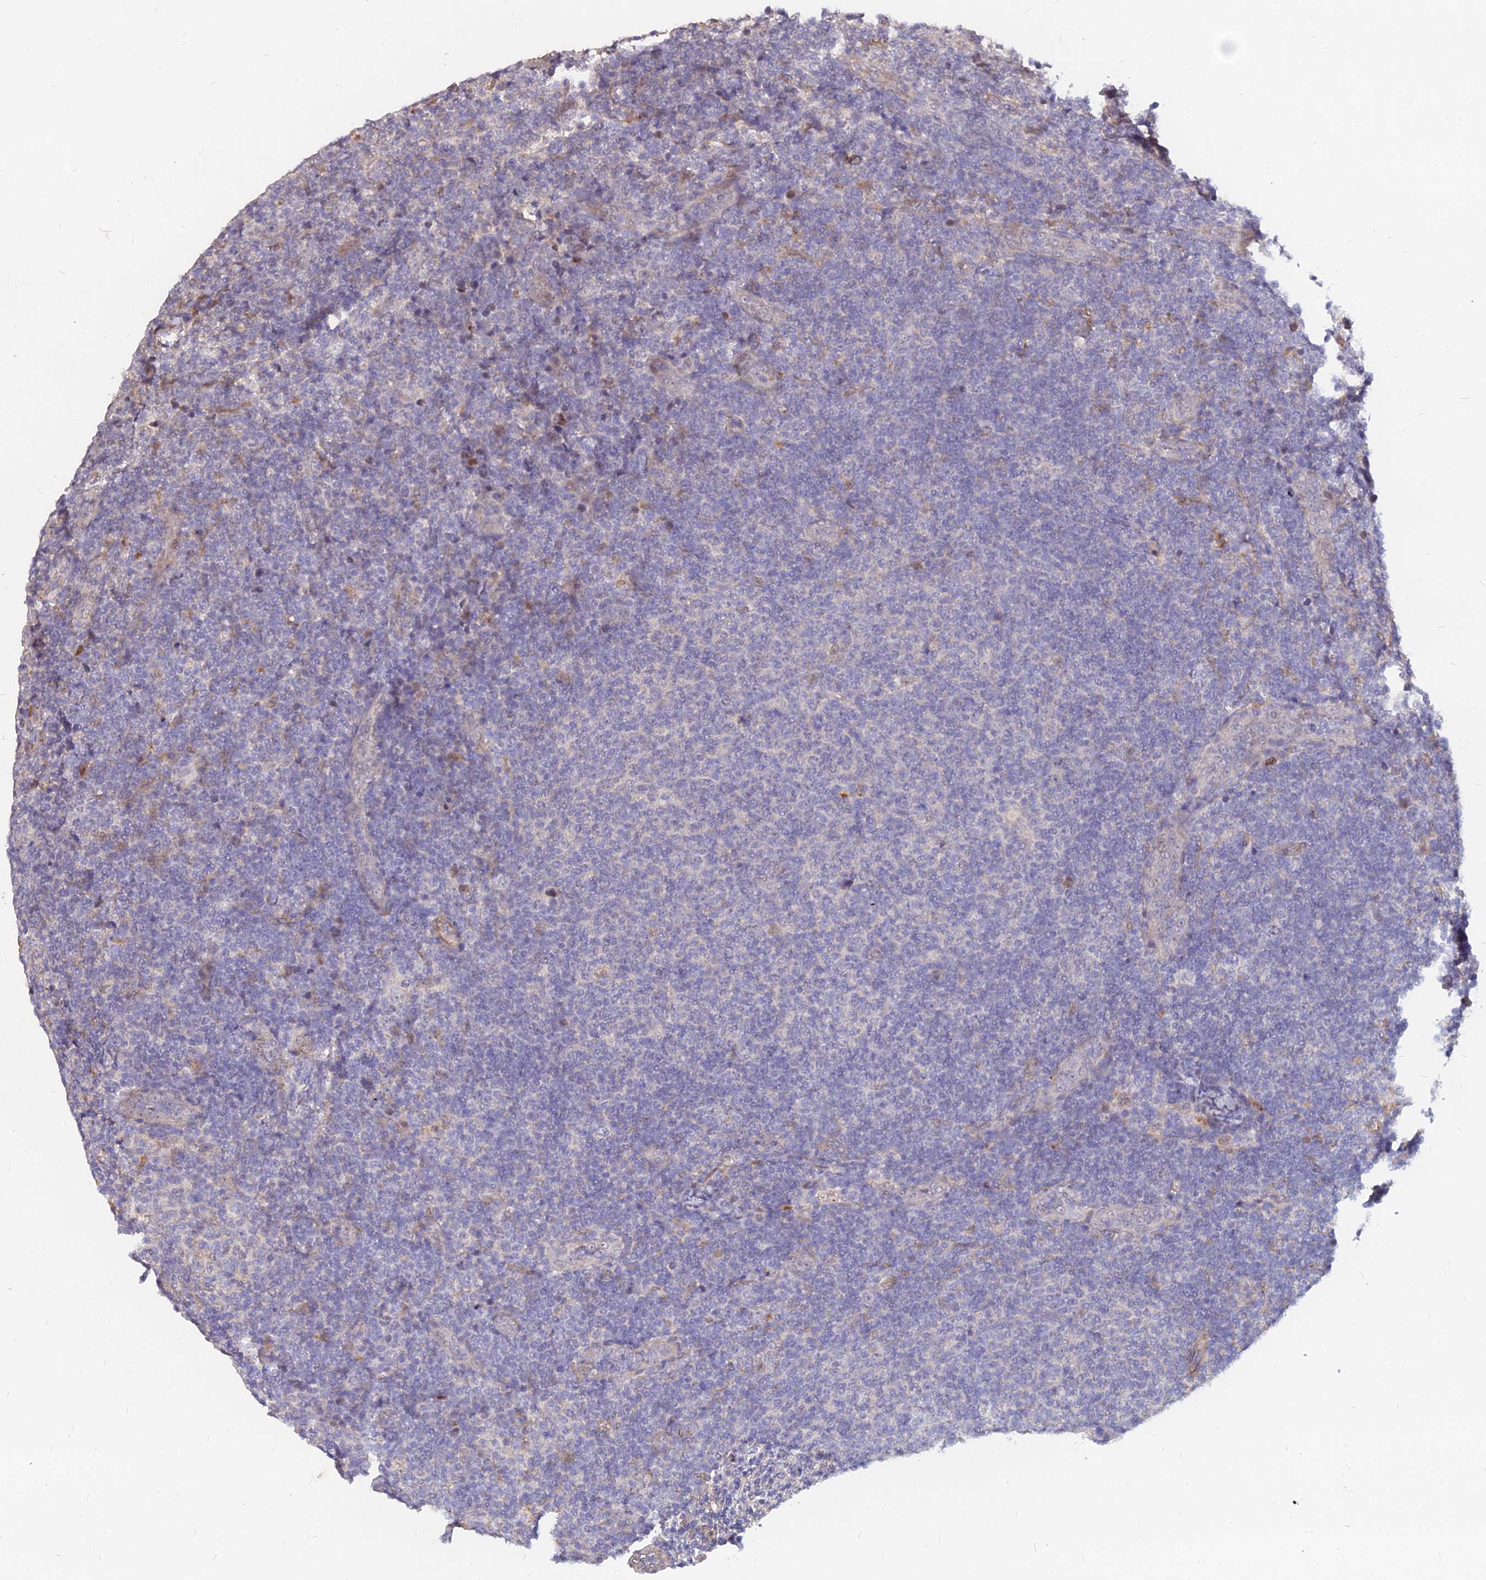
{"staining": {"intensity": "negative", "quantity": "none", "location": "none"}, "tissue": "lymphoma", "cell_type": "Tumor cells", "image_type": "cancer", "snomed": [{"axis": "morphology", "description": "Malignant lymphoma, non-Hodgkin's type, Low grade"}, {"axis": "topography", "description": "Lymph node"}], "caption": "Tumor cells show no significant positivity in malignant lymphoma, non-Hodgkin's type (low-grade). (Stains: DAB (3,3'-diaminobenzidine) immunohistochemistry (IHC) with hematoxylin counter stain, Microscopy: brightfield microscopy at high magnification).", "gene": "C11orf68", "patient": {"sex": "male", "age": 66}}